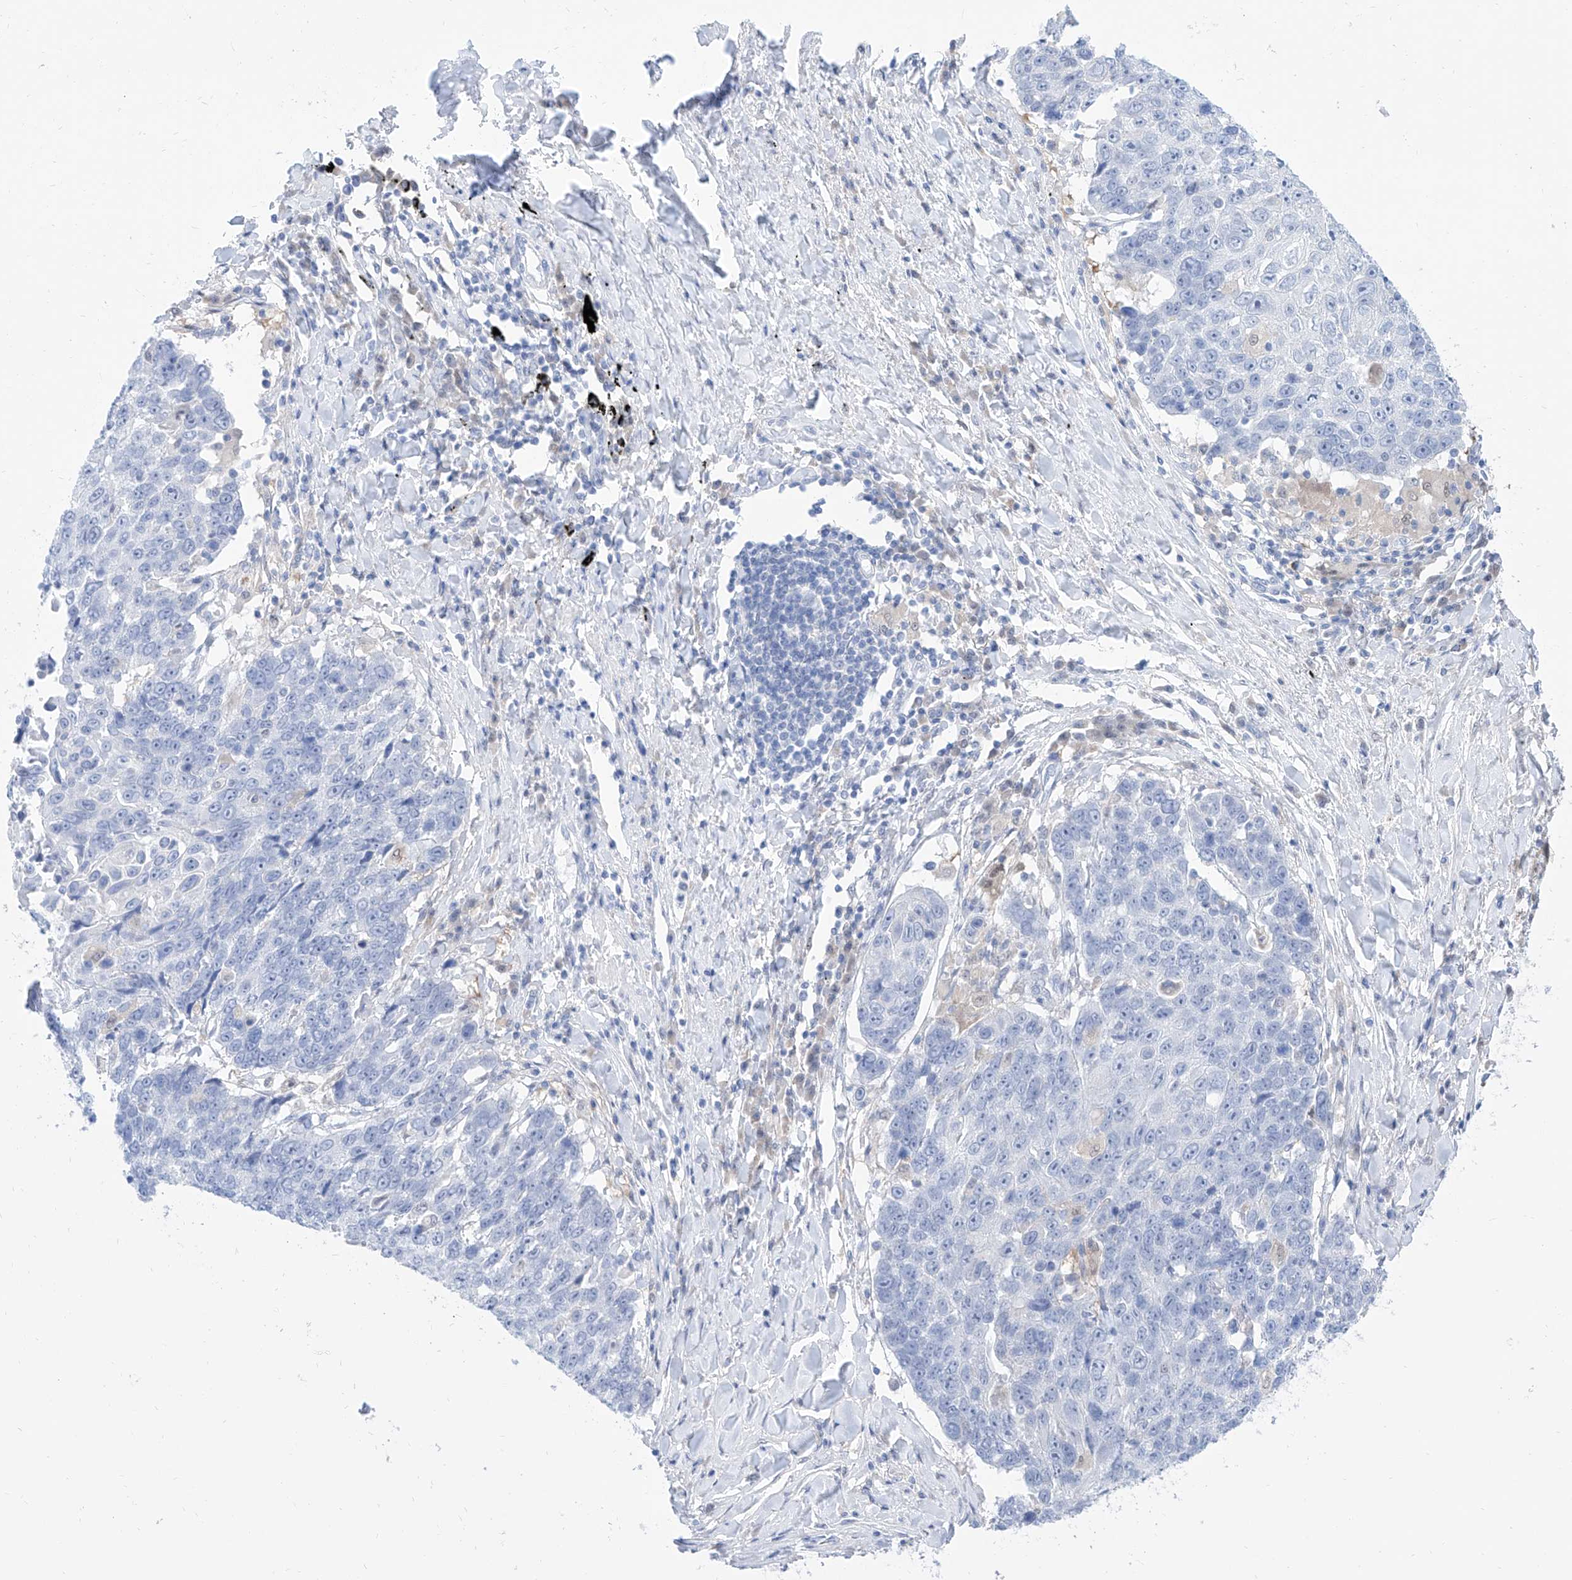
{"staining": {"intensity": "negative", "quantity": "none", "location": "none"}, "tissue": "lung cancer", "cell_type": "Tumor cells", "image_type": "cancer", "snomed": [{"axis": "morphology", "description": "Squamous cell carcinoma, NOS"}, {"axis": "topography", "description": "Lung"}], "caption": "Tumor cells show no significant staining in lung squamous cell carcinoma.", "gene": "PDXK", "patient": {"sex": "male", "age": 66}}